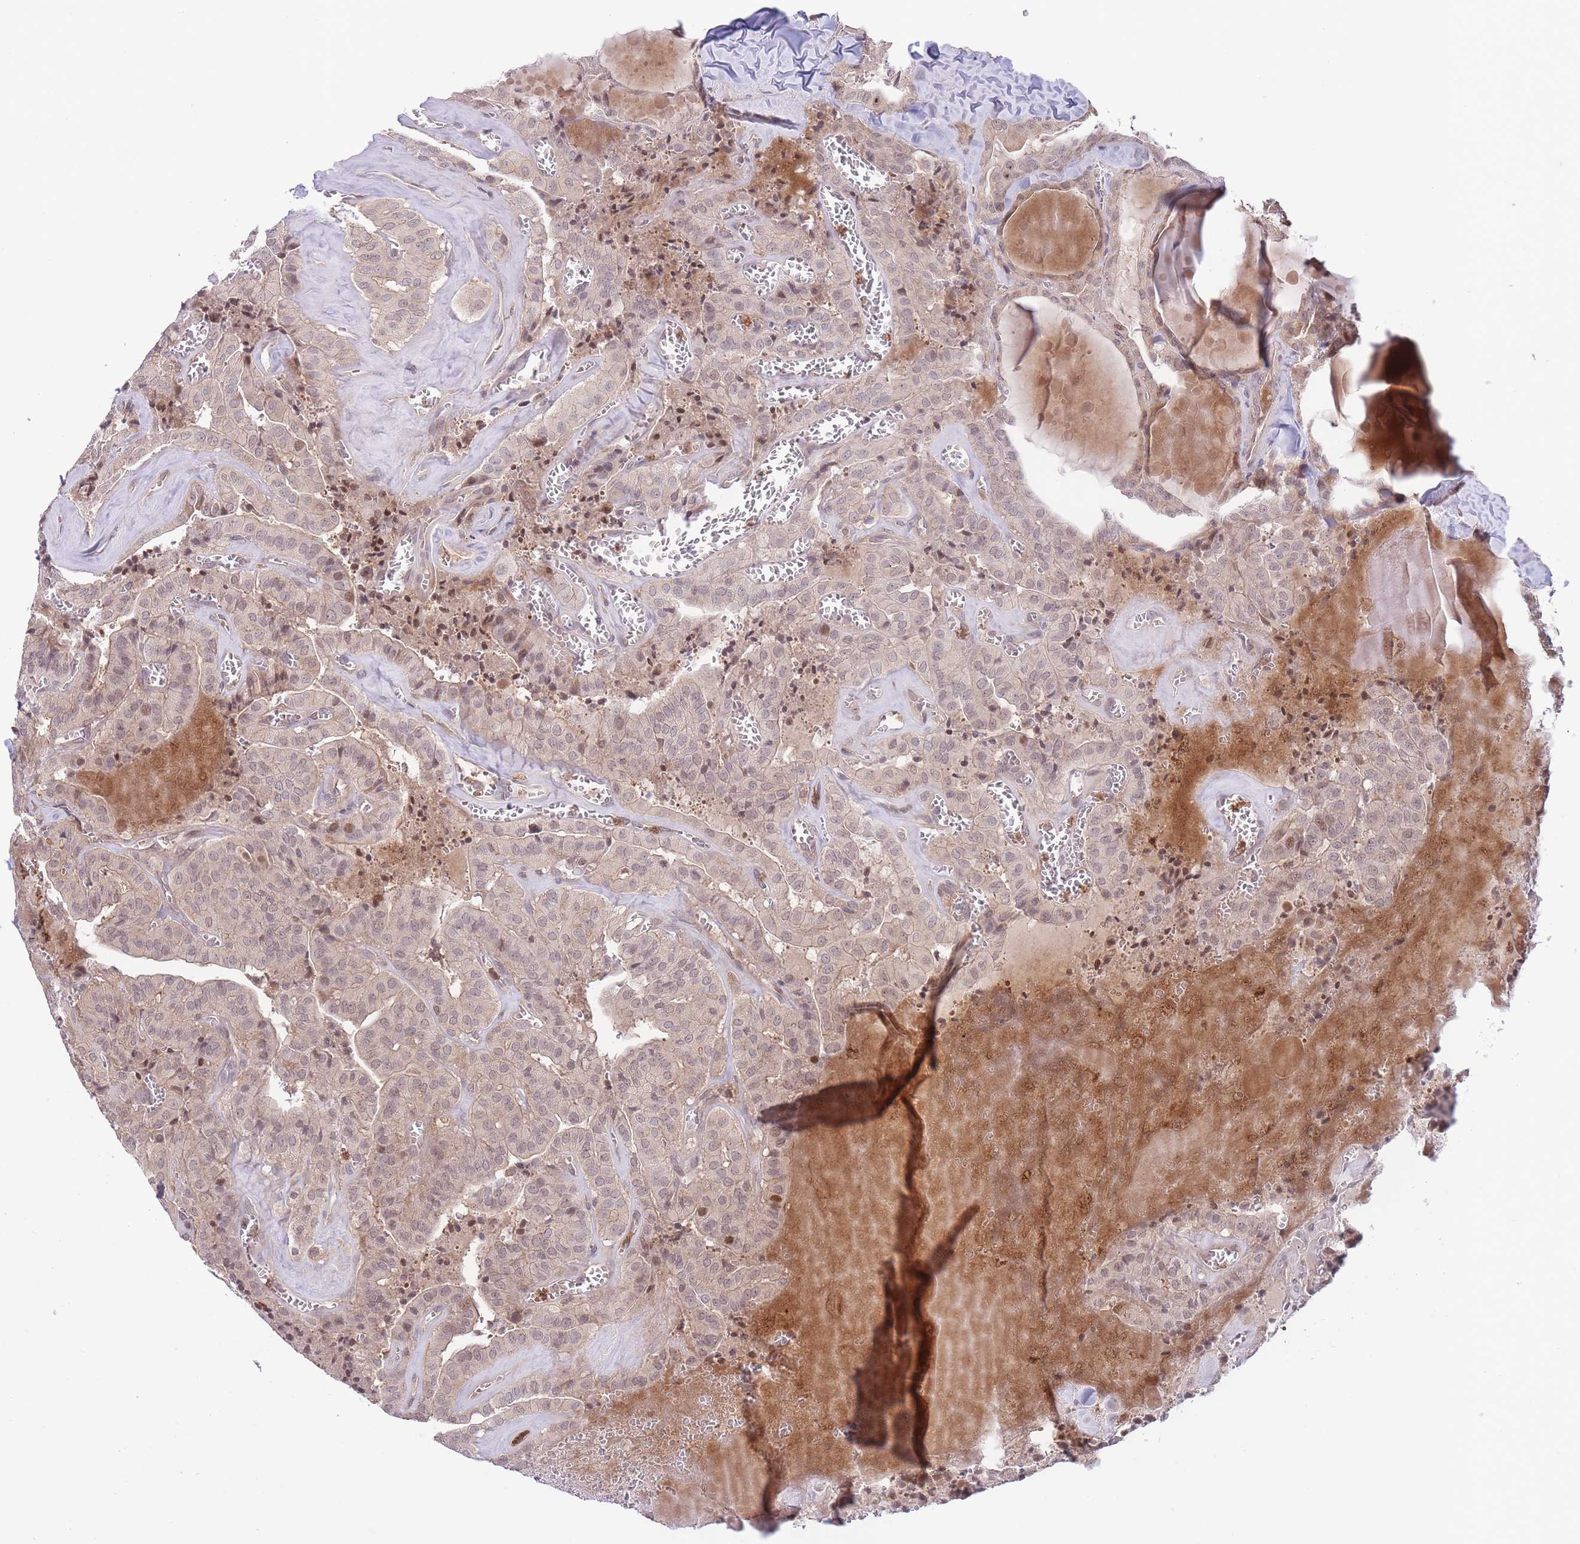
{"staining": {"intensity": "weak", "quantity": "<25%", "location": "cytoplasmic/membranous,nuclear"}, "tissue": "thyroid cancer", "cell_type": "Tumor cells", "image_type": "cancer", "snomed": [{"axis": "morphology", "description": "Papillary adenocarcinoma, NOS"}, {"axis": "topography", "description": "Thyroid gland"}], "caption": "Protein analysis of papillary adenocarcinoma (thyroid) demonstrates no significant staining in tumor cells.", "gene": "ZNF304", "patient": {"sex": "male", "age": 52}}